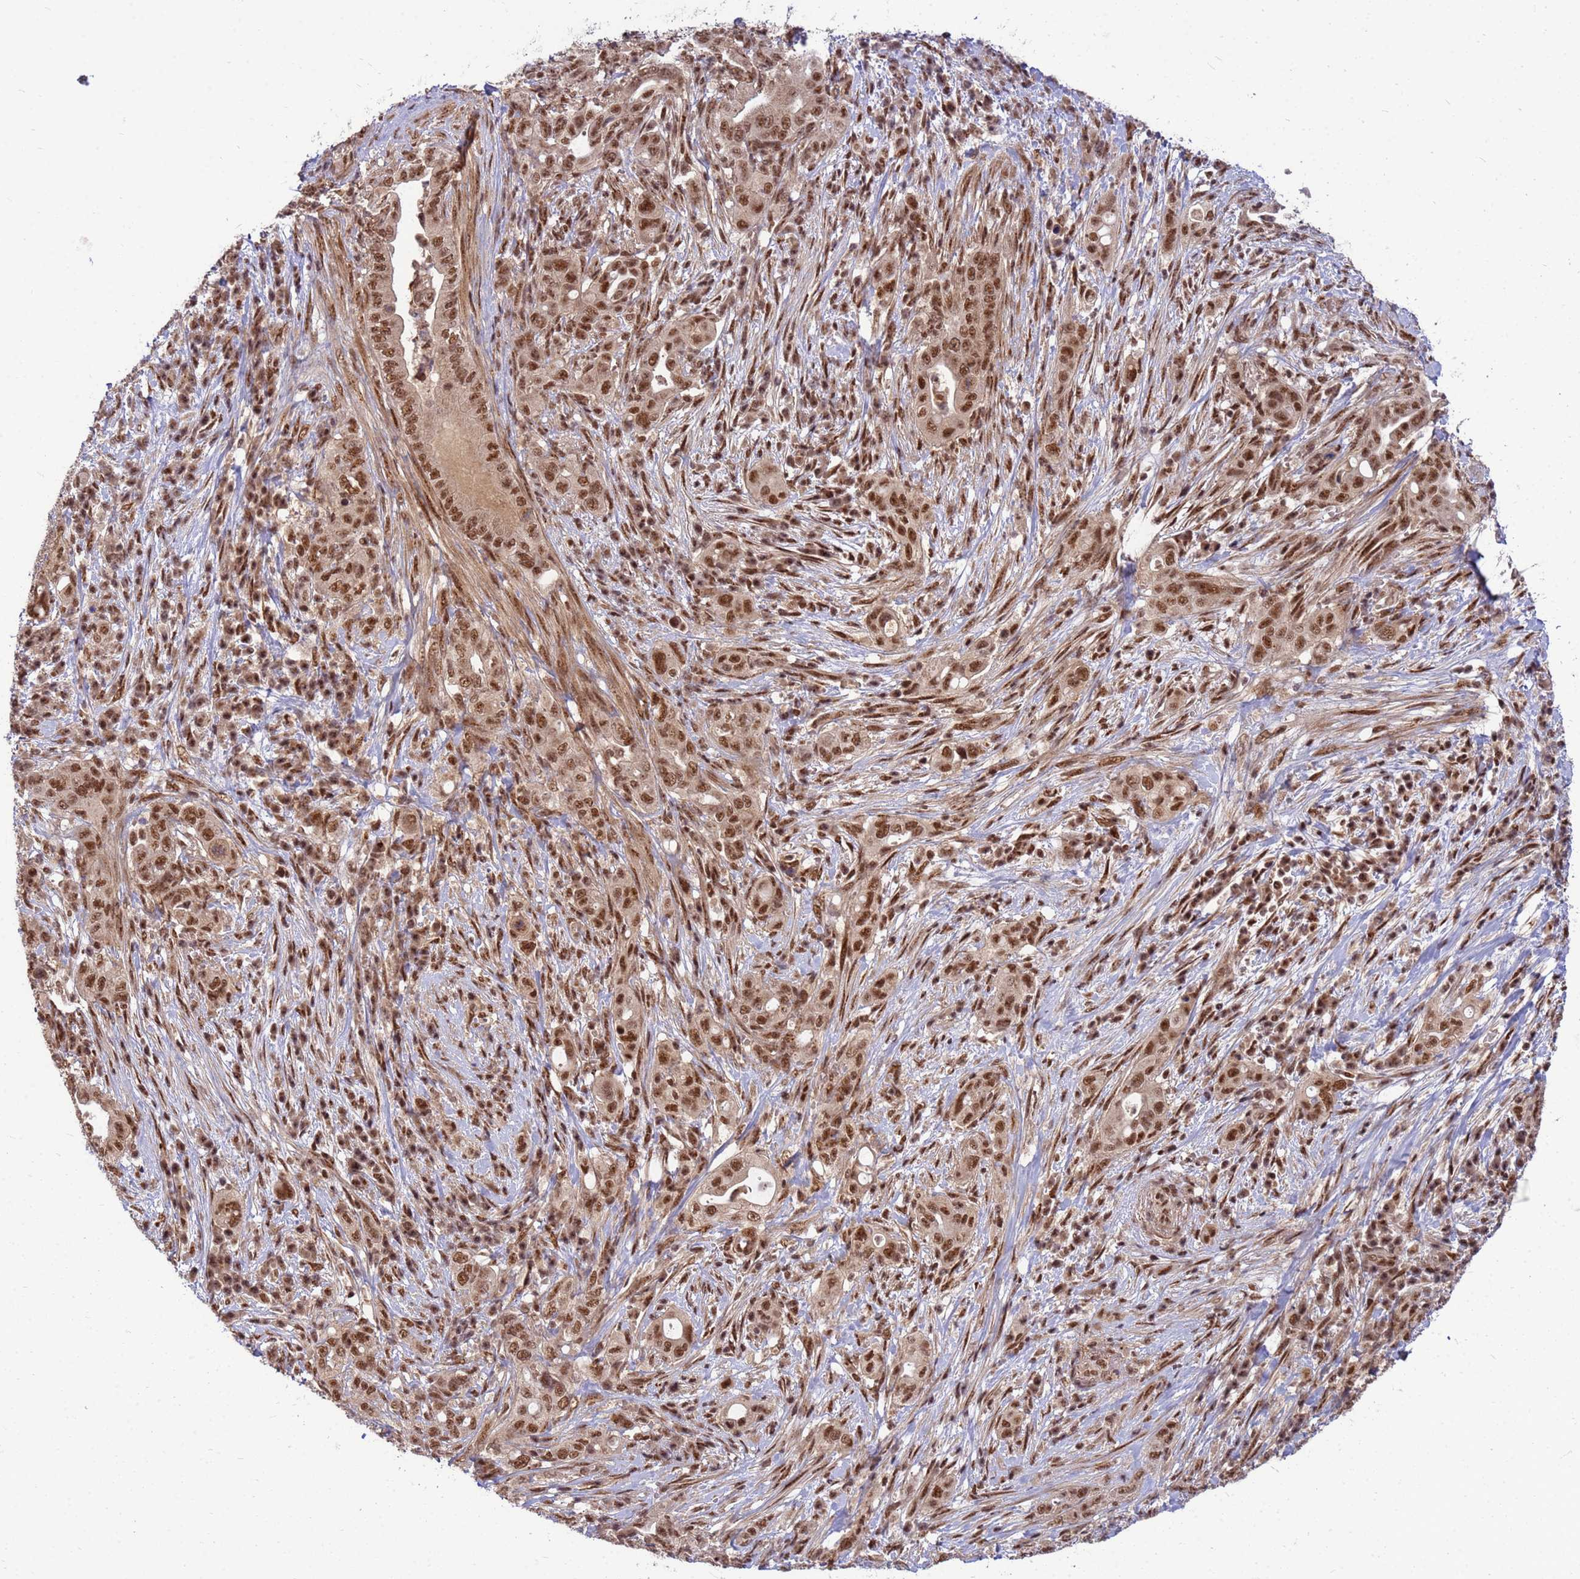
{"staining": {"intensity": "moderate", "quantity": ">75%", "location": "nuclear"}, "tissue": "pancreatic cancer", "cell_type": "Tumor cells", "image_type": "cancer", "snomed": [{"axis": "morphology", "description": "Normal tissue, NOS"}, {"axis": "morphology", "description": "Adenocarcinoma, NOS"}, {"axis": "topography", "description": "Lymph node"}, {"axis": "topography", "description": "Pancreas"}], "caption": "The image displays staining of pancreatic cancer, revealing moderate nuclear protein positivity (brown color) within tumor cells. The staining is performed using DAB brown chromogen to label protein expression. The nuclei are counter-stained blue using hematoxylin.", "gene": "NCBP2", "patient": {"sex": "female", "age": 67}}